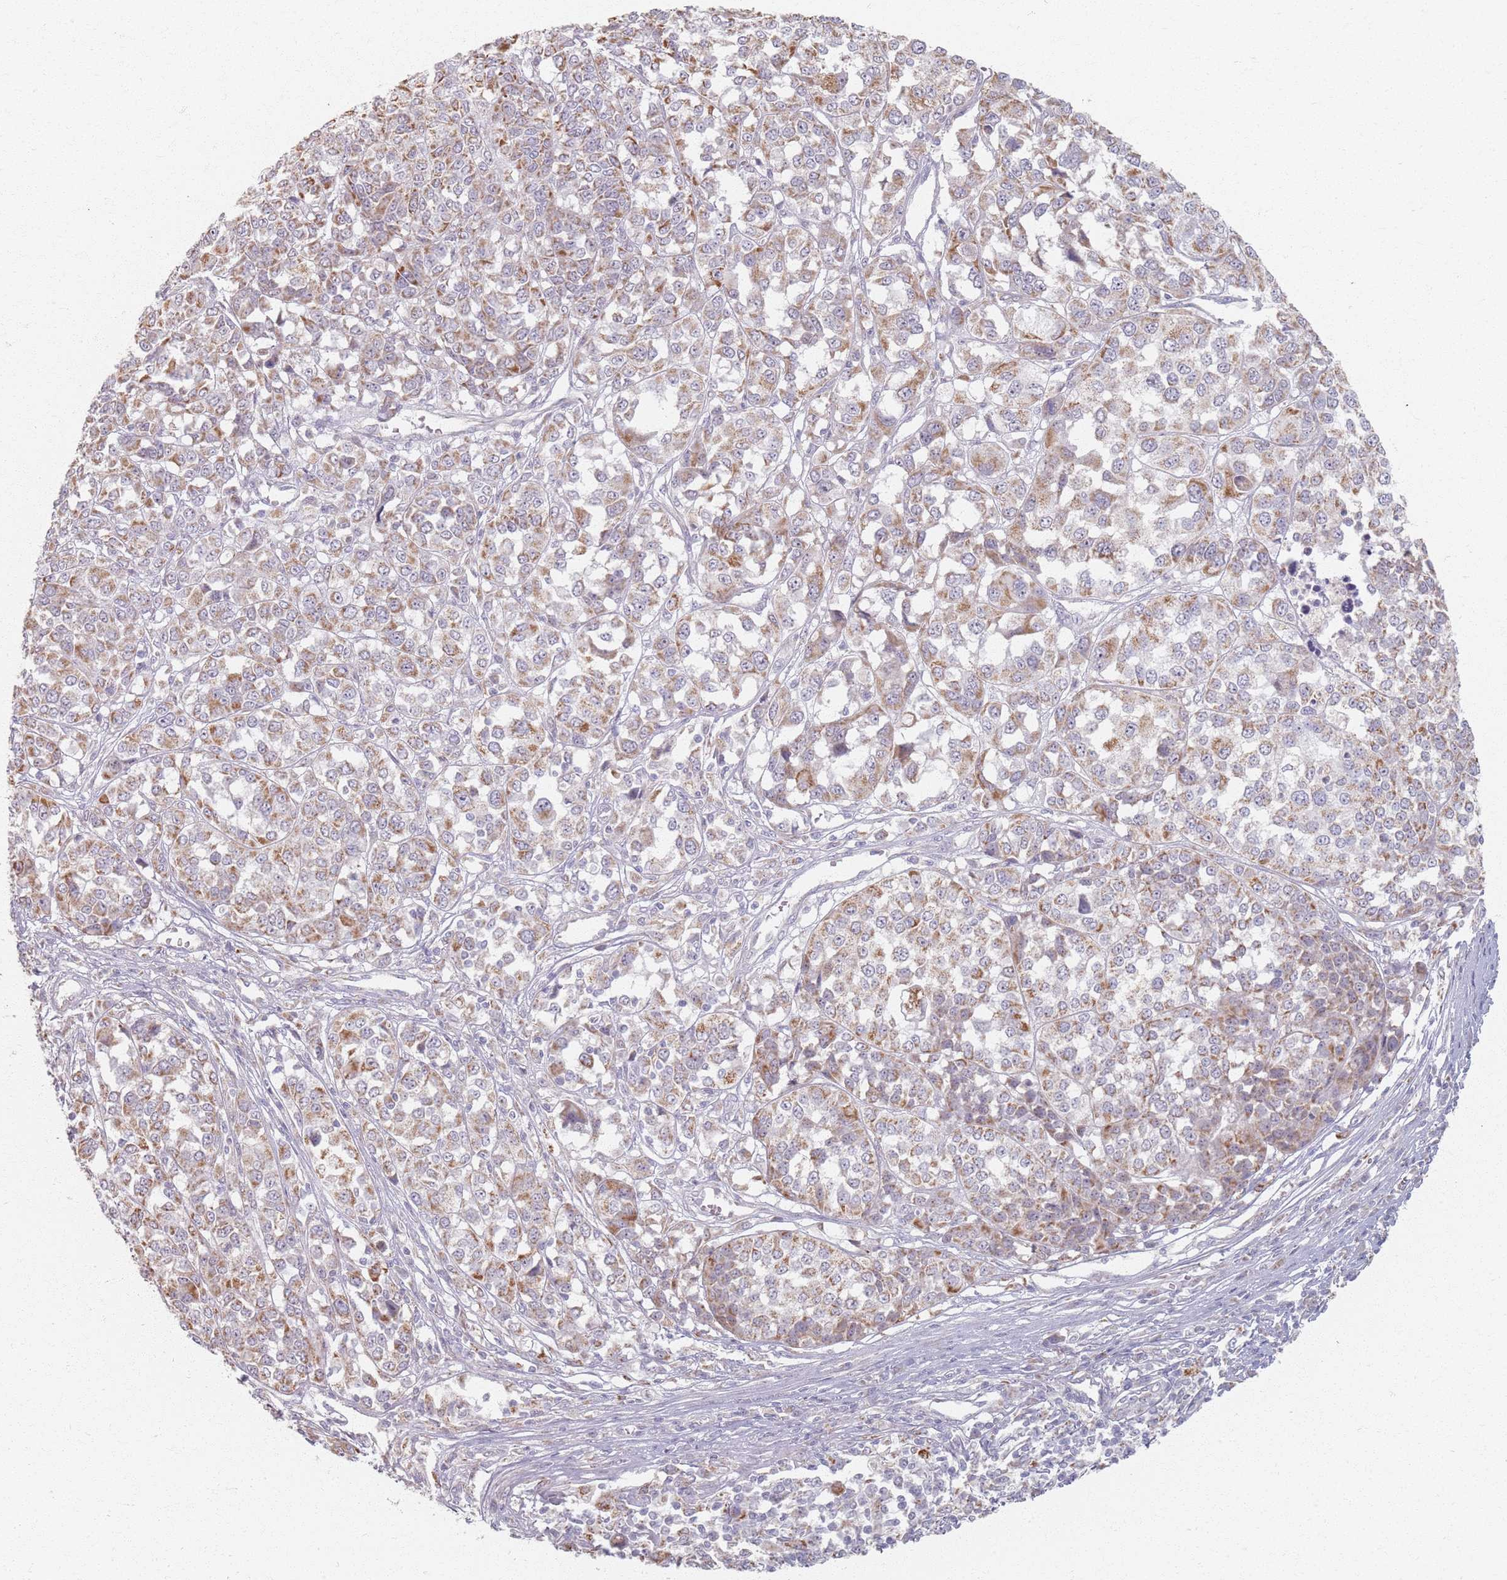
{"staining": {"intensity": "moderate", "quantity": "25%-75%", "location": "cytoplasmic/membranous"}, "tissue": "melanoma", "cell_type": "Tumor cells", "image_type": "cancer", "snomed": [{"axis": "morphology", "description": "Malignant melanoma, Metastatic site"}, {"axis": "topography", "description": "Lymph node"}], "caption": "Immunohistochemistry (IHC) staining of melanoma, which demonstrates medium levels of moderate cytoplasmic/membranous expression in approximately 25%-75% of tumor cells indicating moderate cytoplasmic/membranous protein staining. The staining was performed using DAB (brown) for protein detection and nuclei were counterstained in hematoxylin (blue).", "gene": "PKD2L2", "patient": {"sex": "male", "age": 44}}